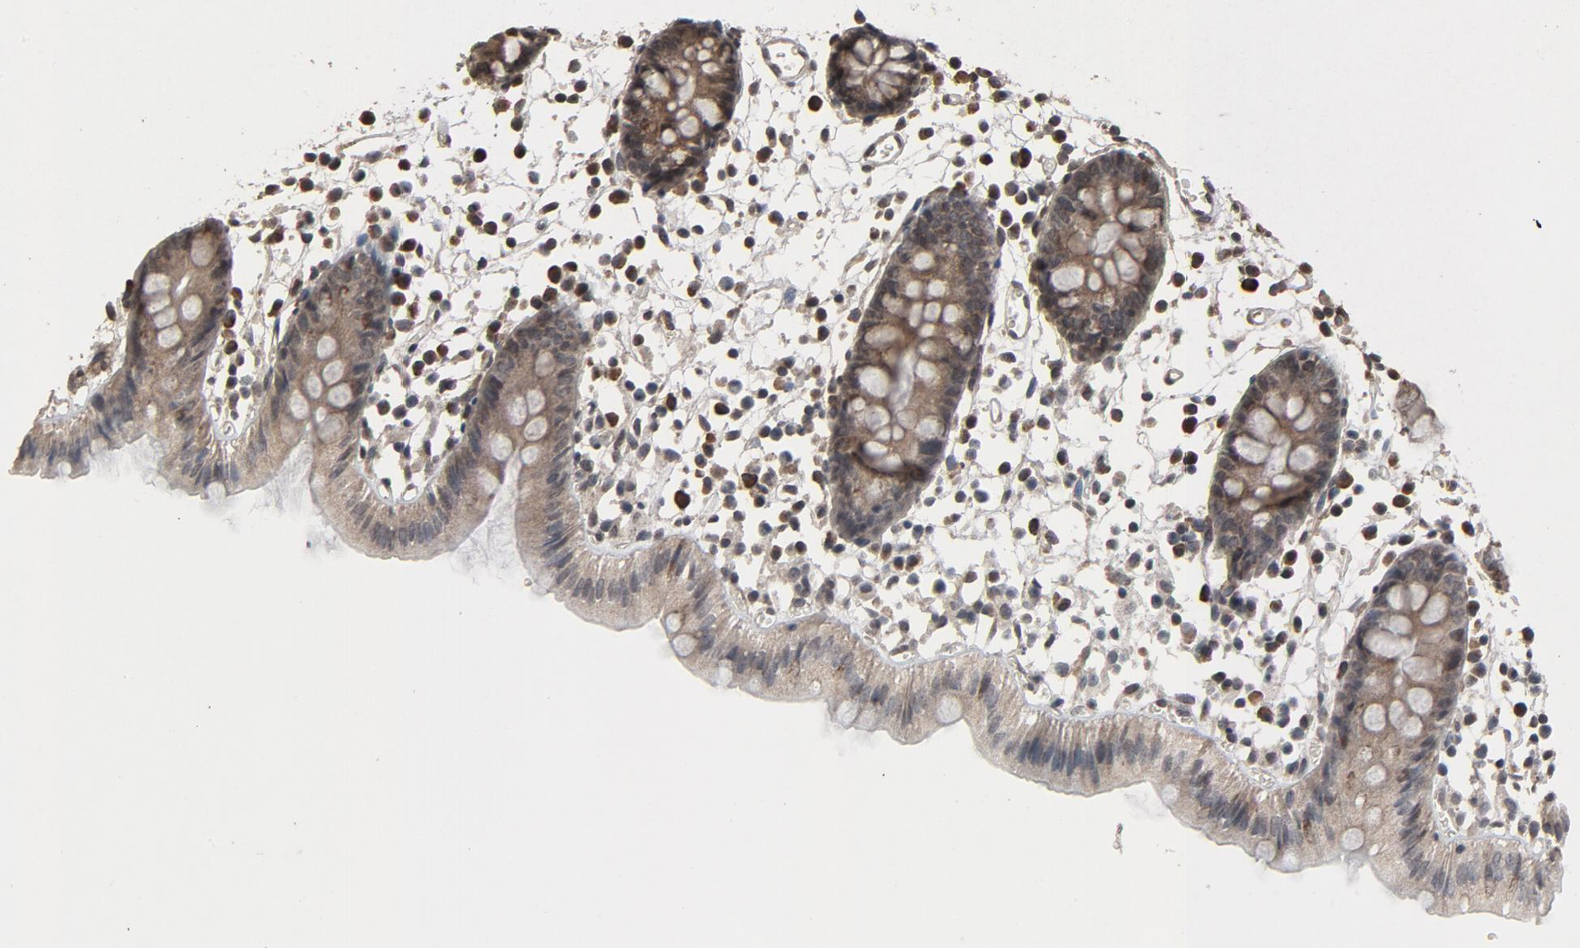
{"staining": {"intensity": "moderate", "quantity": ">75%", "location": "nuclear"}, "tissue": "colon", "cell_type": "Endothelial cells", "image_type": "normal", "snomed": [{"axis": "morphology", "description": "Normal tissue, NOS"}, {"axis": "topography", "description": "Colon"}], "caption": "Protein expression analysis of benign colon reveals moderate nuclear staining in about >75% of endothelial cells.", "gene": "POM121", "patient": {"sex": "male", "age": 14}}